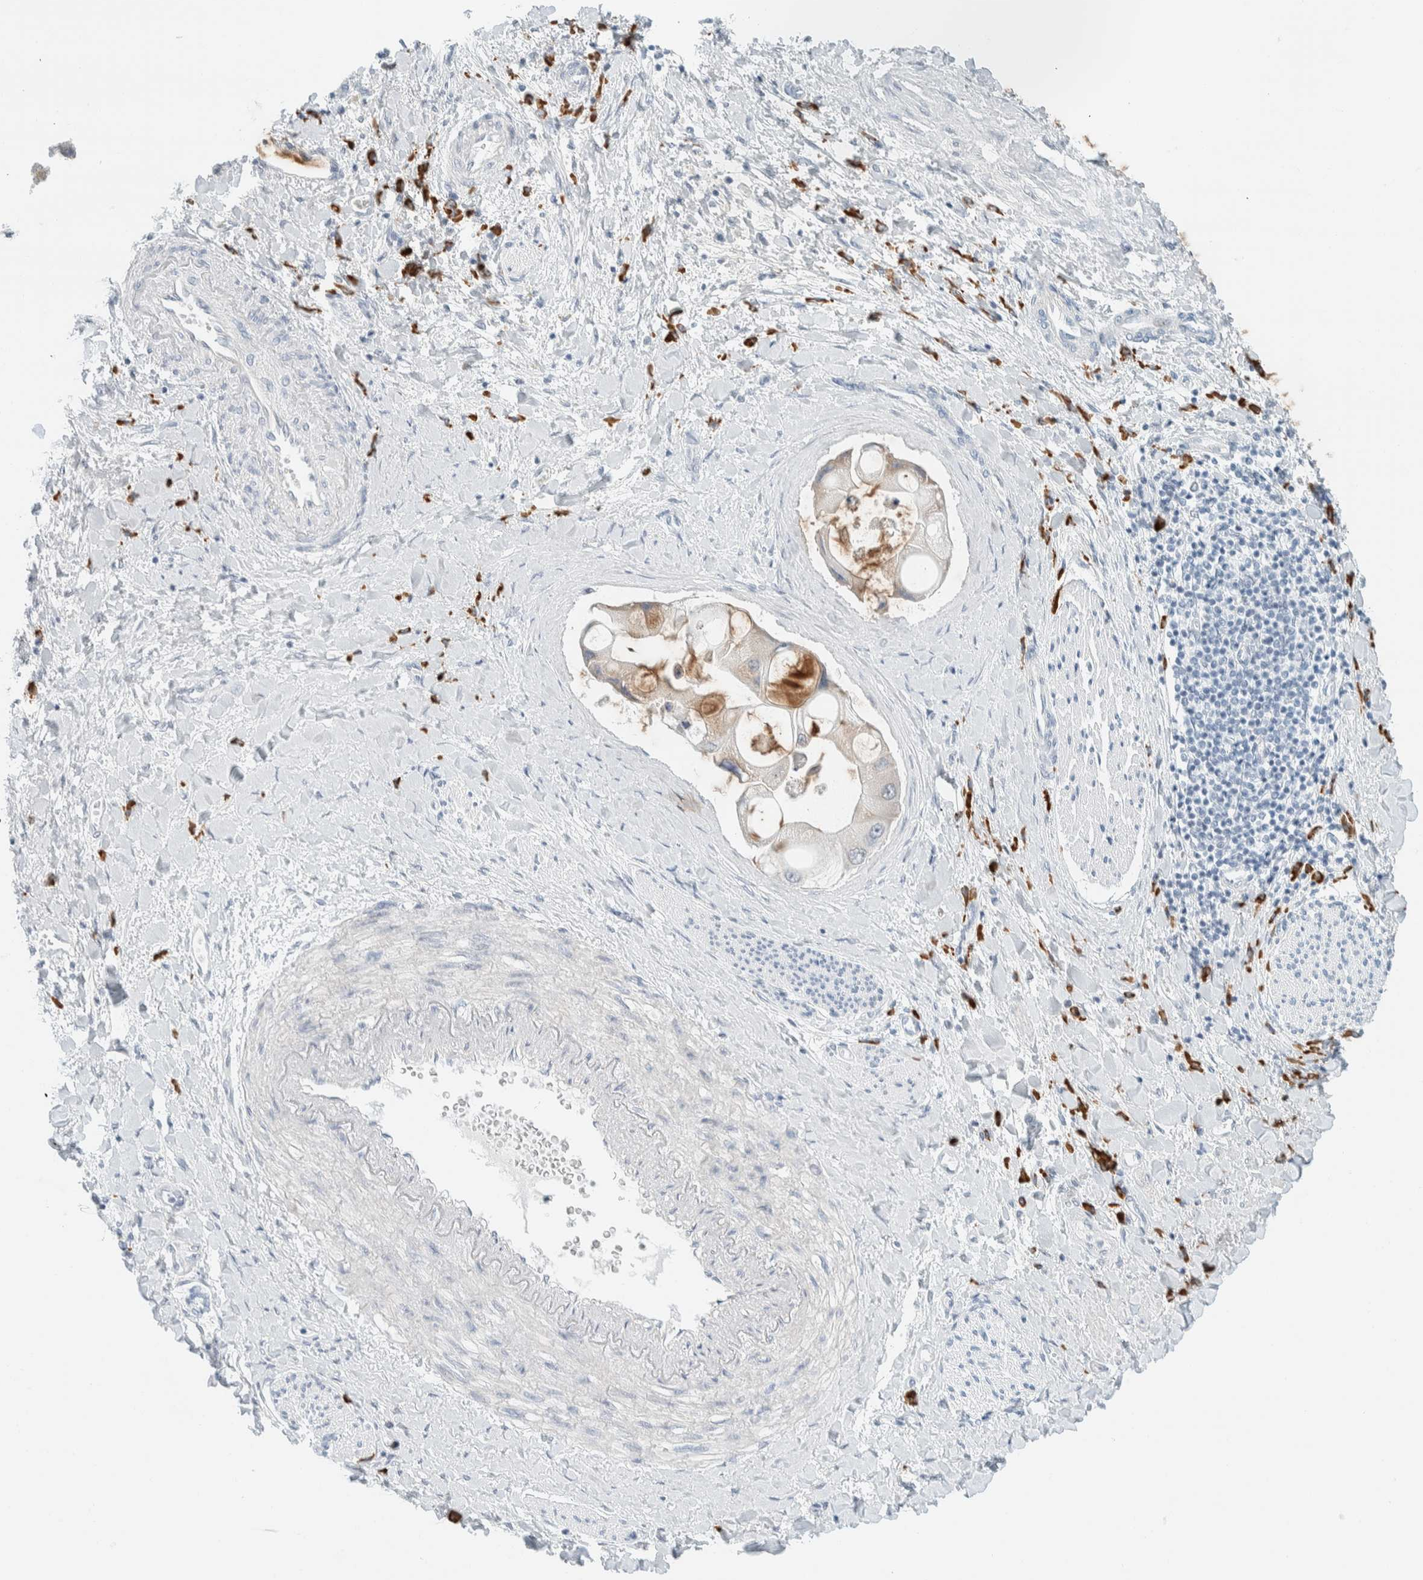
{"staining": {"intensity": "moderate", "quantity": "<25%", "location": "cytoplasmic/membranous"}, "tissue": "liver cancer", "cell_type": "Tumor cells", "image_type": "cancer", "snomed": [{"axis": "morphology", "description": "Cholangiocarcinoma"}, {"axis": "topography", "description": "Liver"}], "caption": "Protein analysis of liver cholangiocarcinoma tissue demonstrates moderate cytoplasmic/membranous expression in approximately <25% of tumor cells. (DAB (3,3'-diaminobenzidine) = brown stain, brightfield microscopy at high magnification).", "gene": "ARHGAP27", "patient": {"sex": "male", "age": 50}}